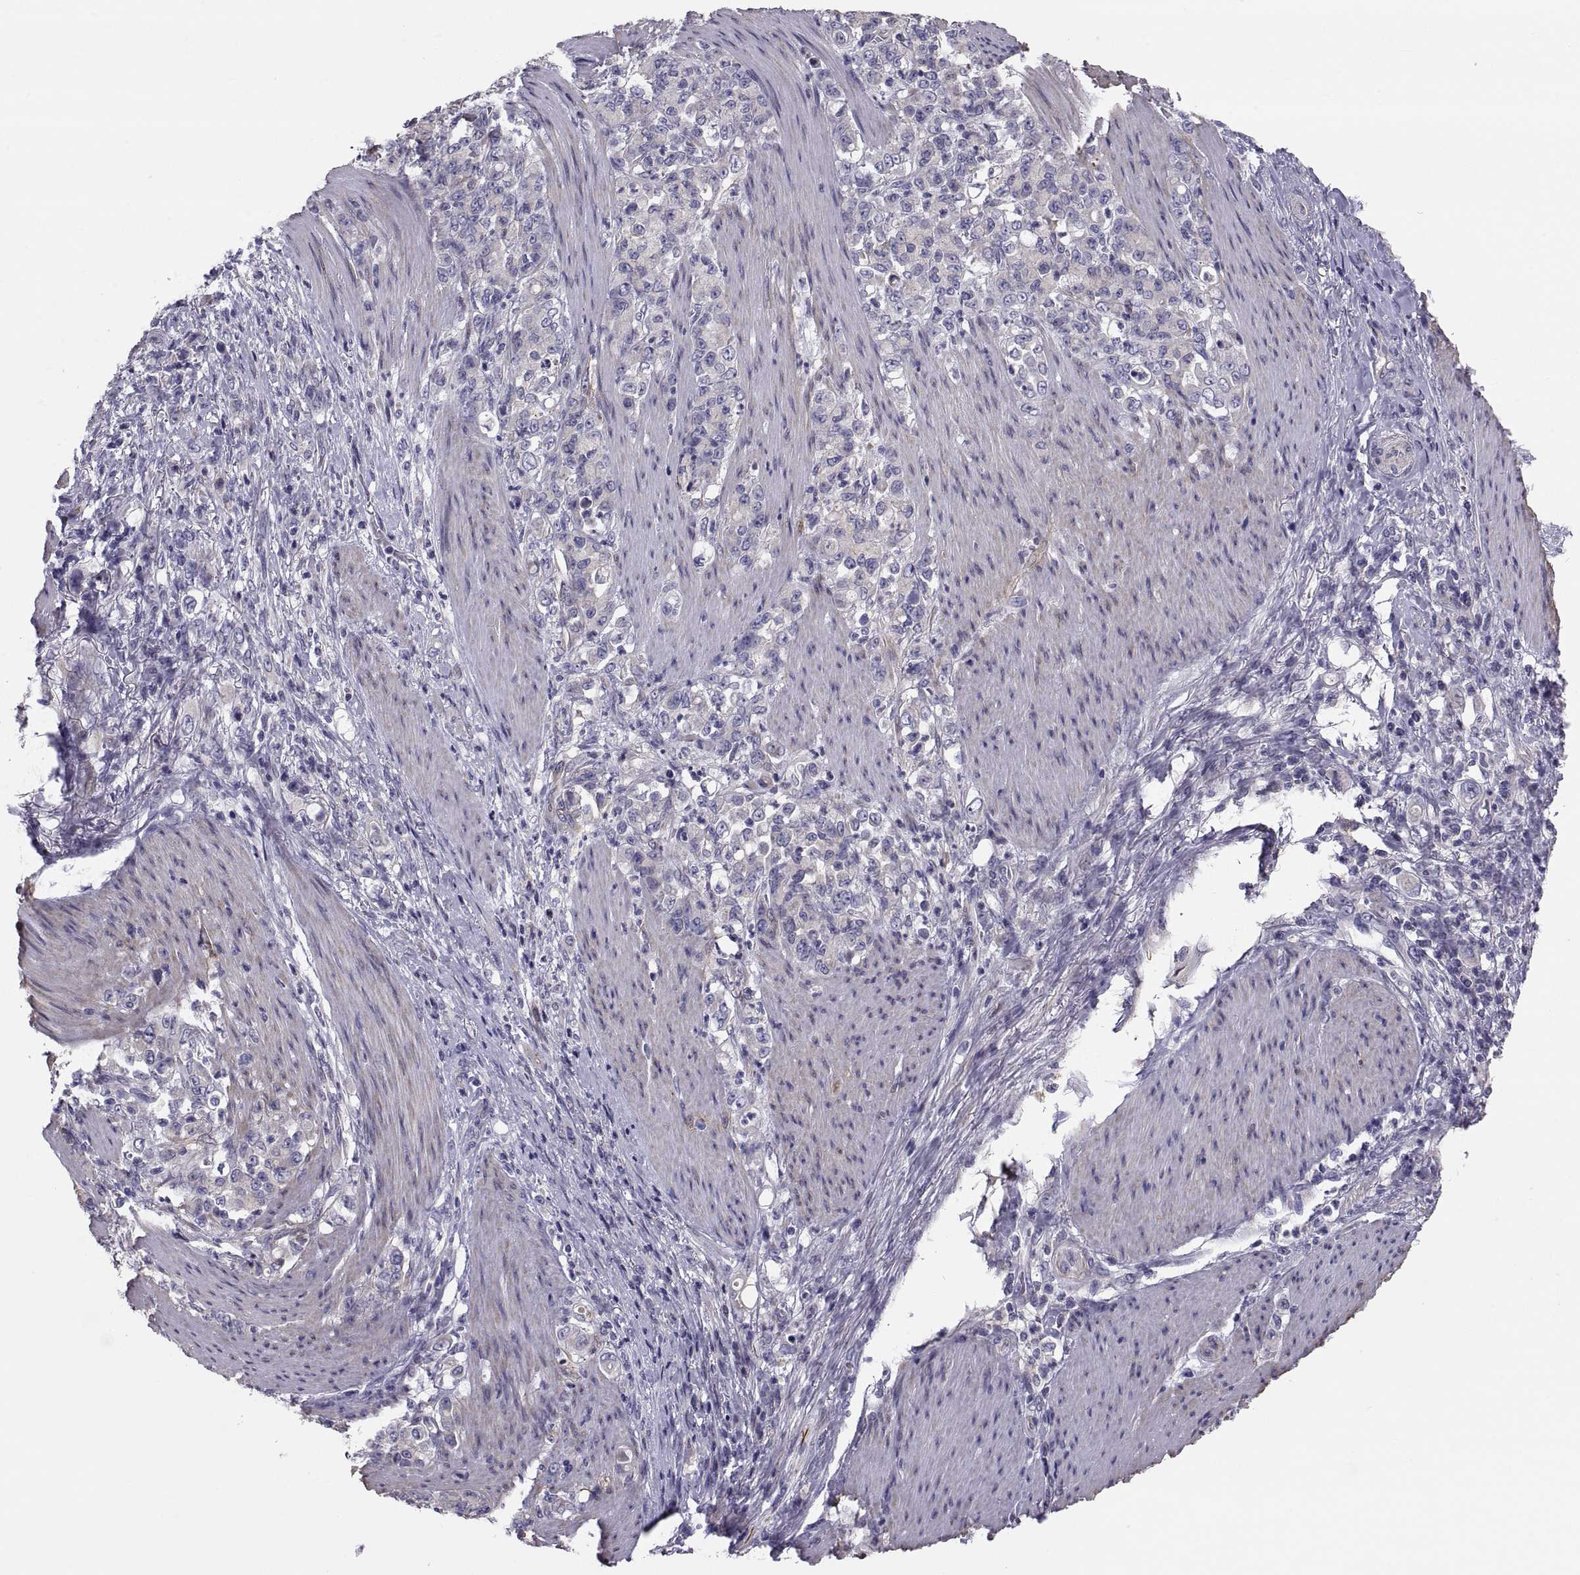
{"staining": {"intensity": "moderate", "quantity": "<25%", "location": "cytoplasmic/membranous"}, "tissue": "stomach cancer", "cell_type": "Tumor cells", "image_type": "cancer", "snomed": [{"axis": "morphology", "description": "Adenocarcinoma, NOS"}, {"axis": "topography", "description": "Stomach"}], "caption": "Immunohistochemistry of stomach adenocarcinoma reveals low levels of moderate cytoplasmic/membranous staining in approximately <25% of tumor cells.", "gene": "ANO1", "patient": {"sex": "female", "age": 79}}